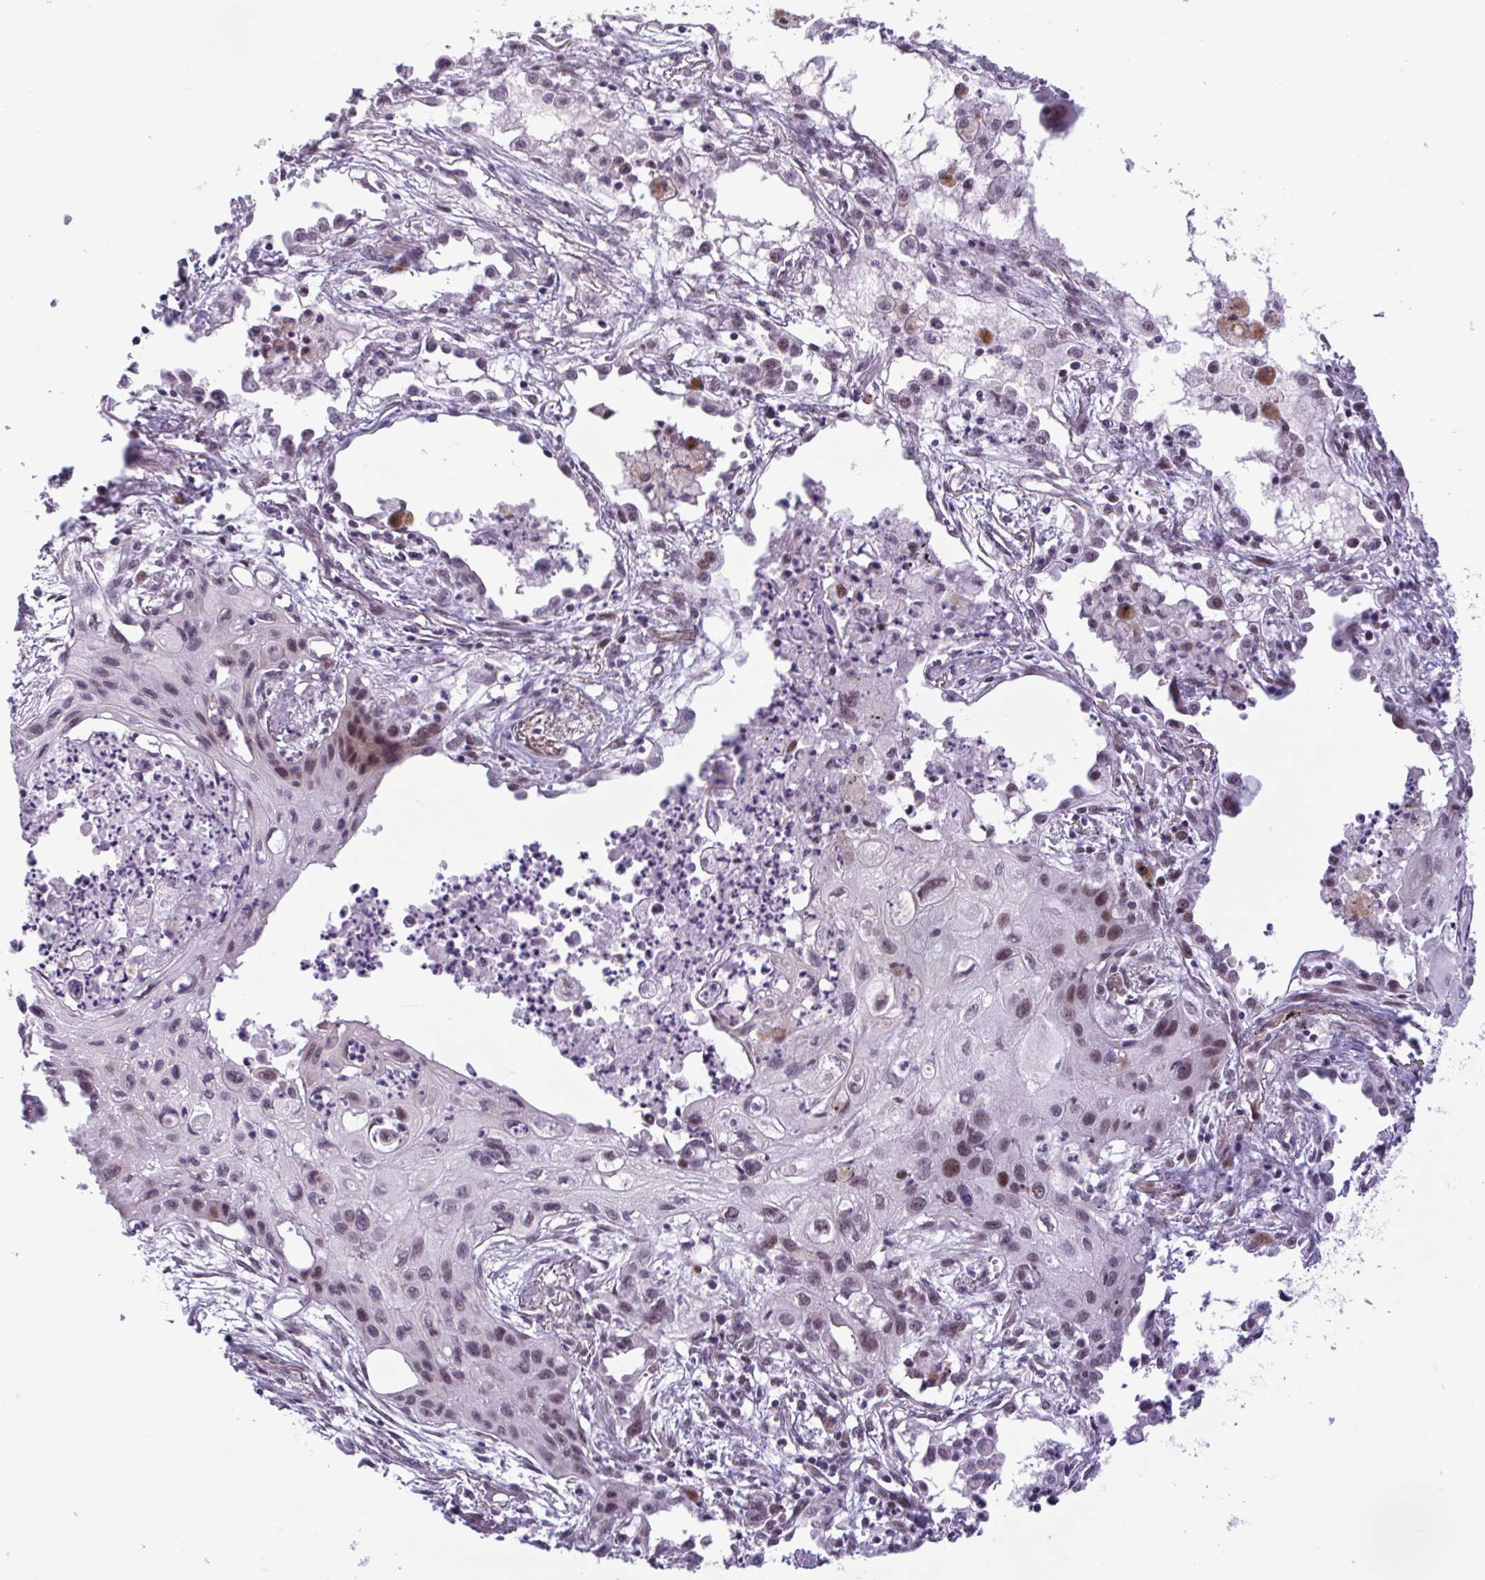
{"staining": {"intensity": "moderate", "quantity": "25%-75%", "location": "nuclear"}, "tissue": "lung cancer", "cell_type": "Tumor cells", "image_type": "cancer", "snomed": [{"axis": "morphology", "description": "Squamous cell carcinoma, NOS"}, {"axis": "topography", "description": "Lung"}], "caption": "The image shows staining of lung cancer (squamous cell carcinoma), revealing moderate nuclear protein staining (brown color) within tumor cells.", "gene": "RBL1", "patient": {"sex": "male", "age": 71}}